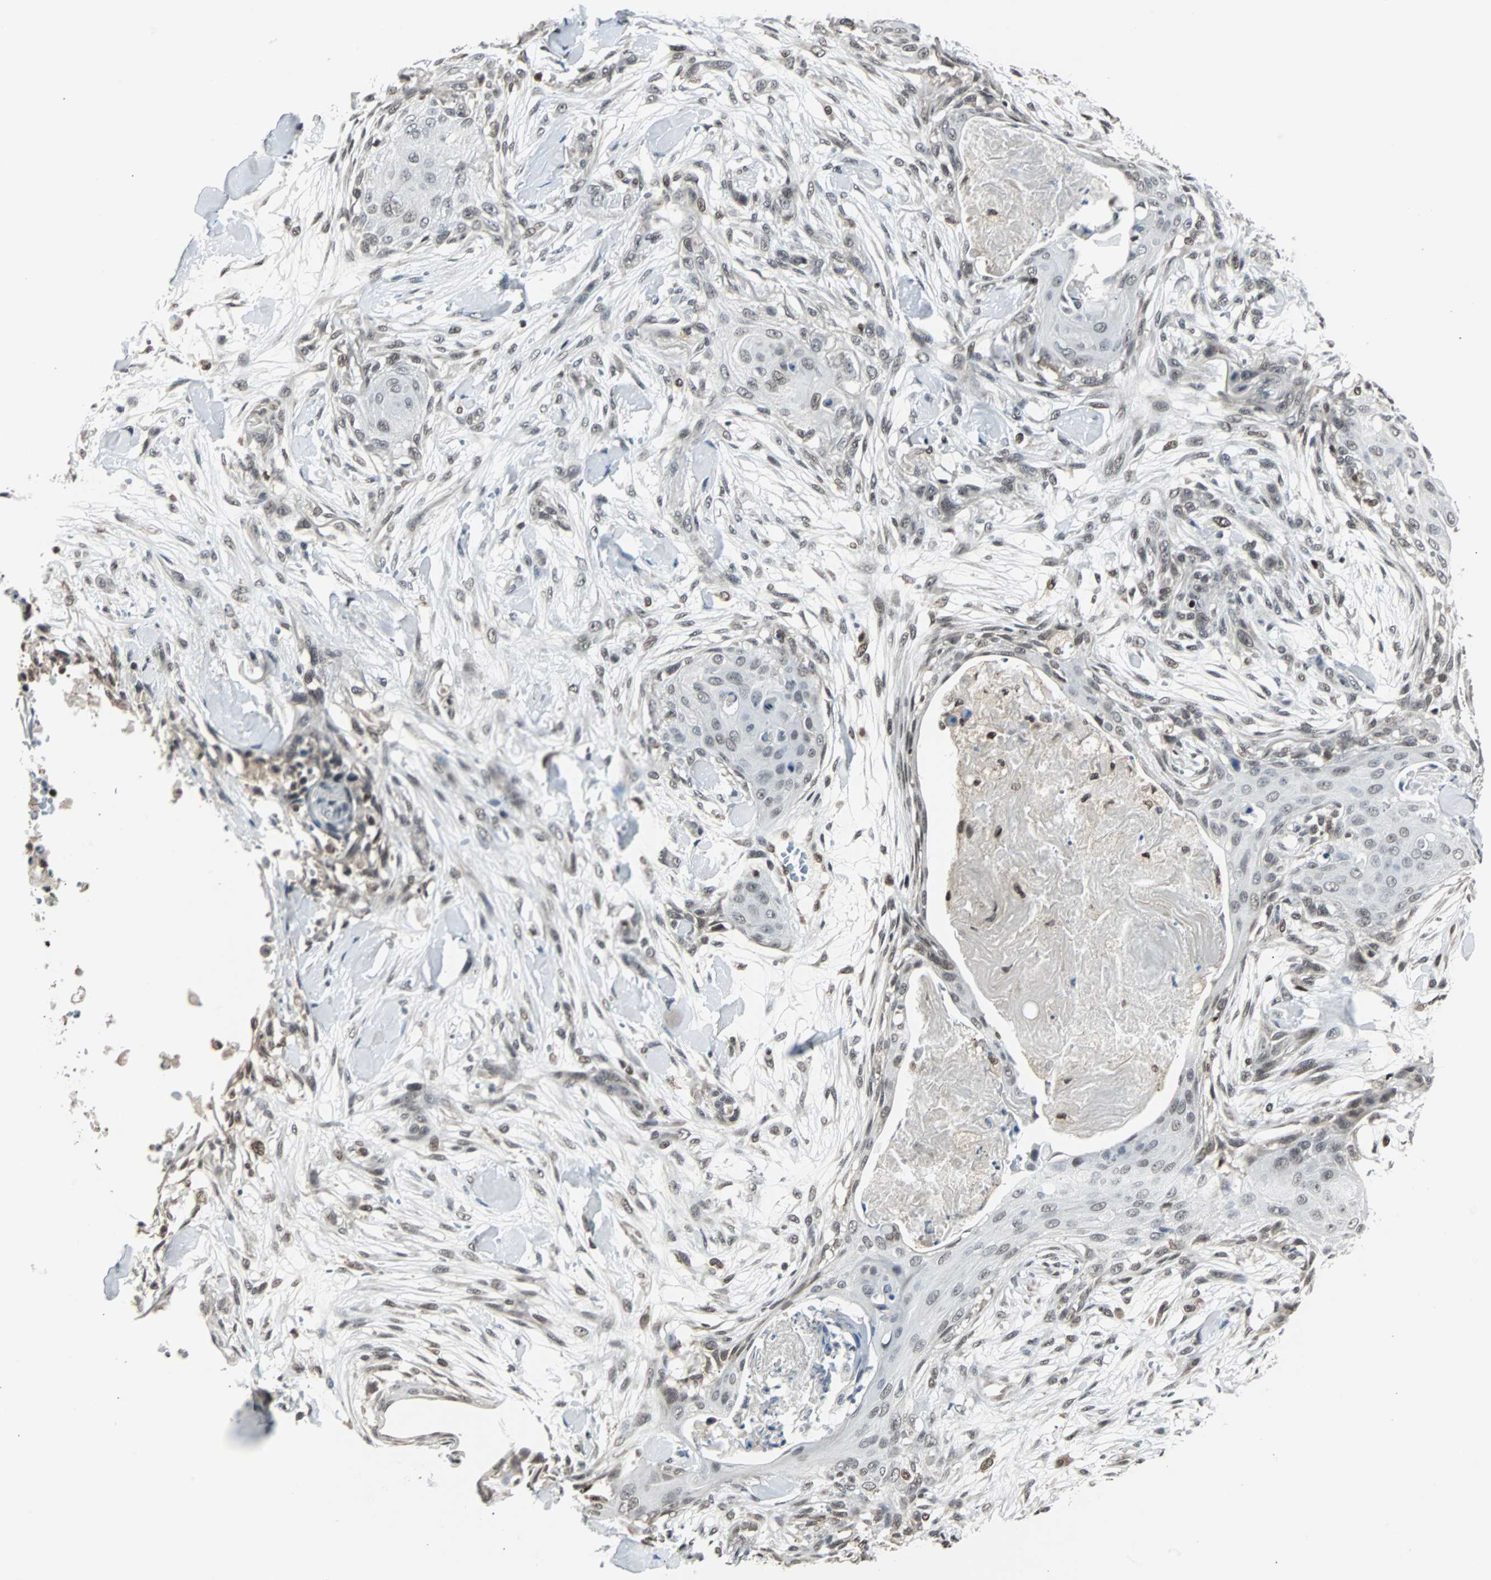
{"staining": {"intensity": "weak", "quantity": "25%-75%", "location": "nuclear"}, "tissue": "skin cancer", "cell_type": "Tumor cells", "image_type": "cancer", "snomed": [{"axis": "morphology", "description": "Squamous cell carcinoma, NOS"}, {"axis": "topography", "description": "Skin"}], "caption": "An image showing weak nuclear expression in about 25%-75% of tumor cells in skin cancer, as visualized by brown immunohistochemical staining.", "gene": "TERF2IP", "patient": {"sex": "female", "age": 59}}